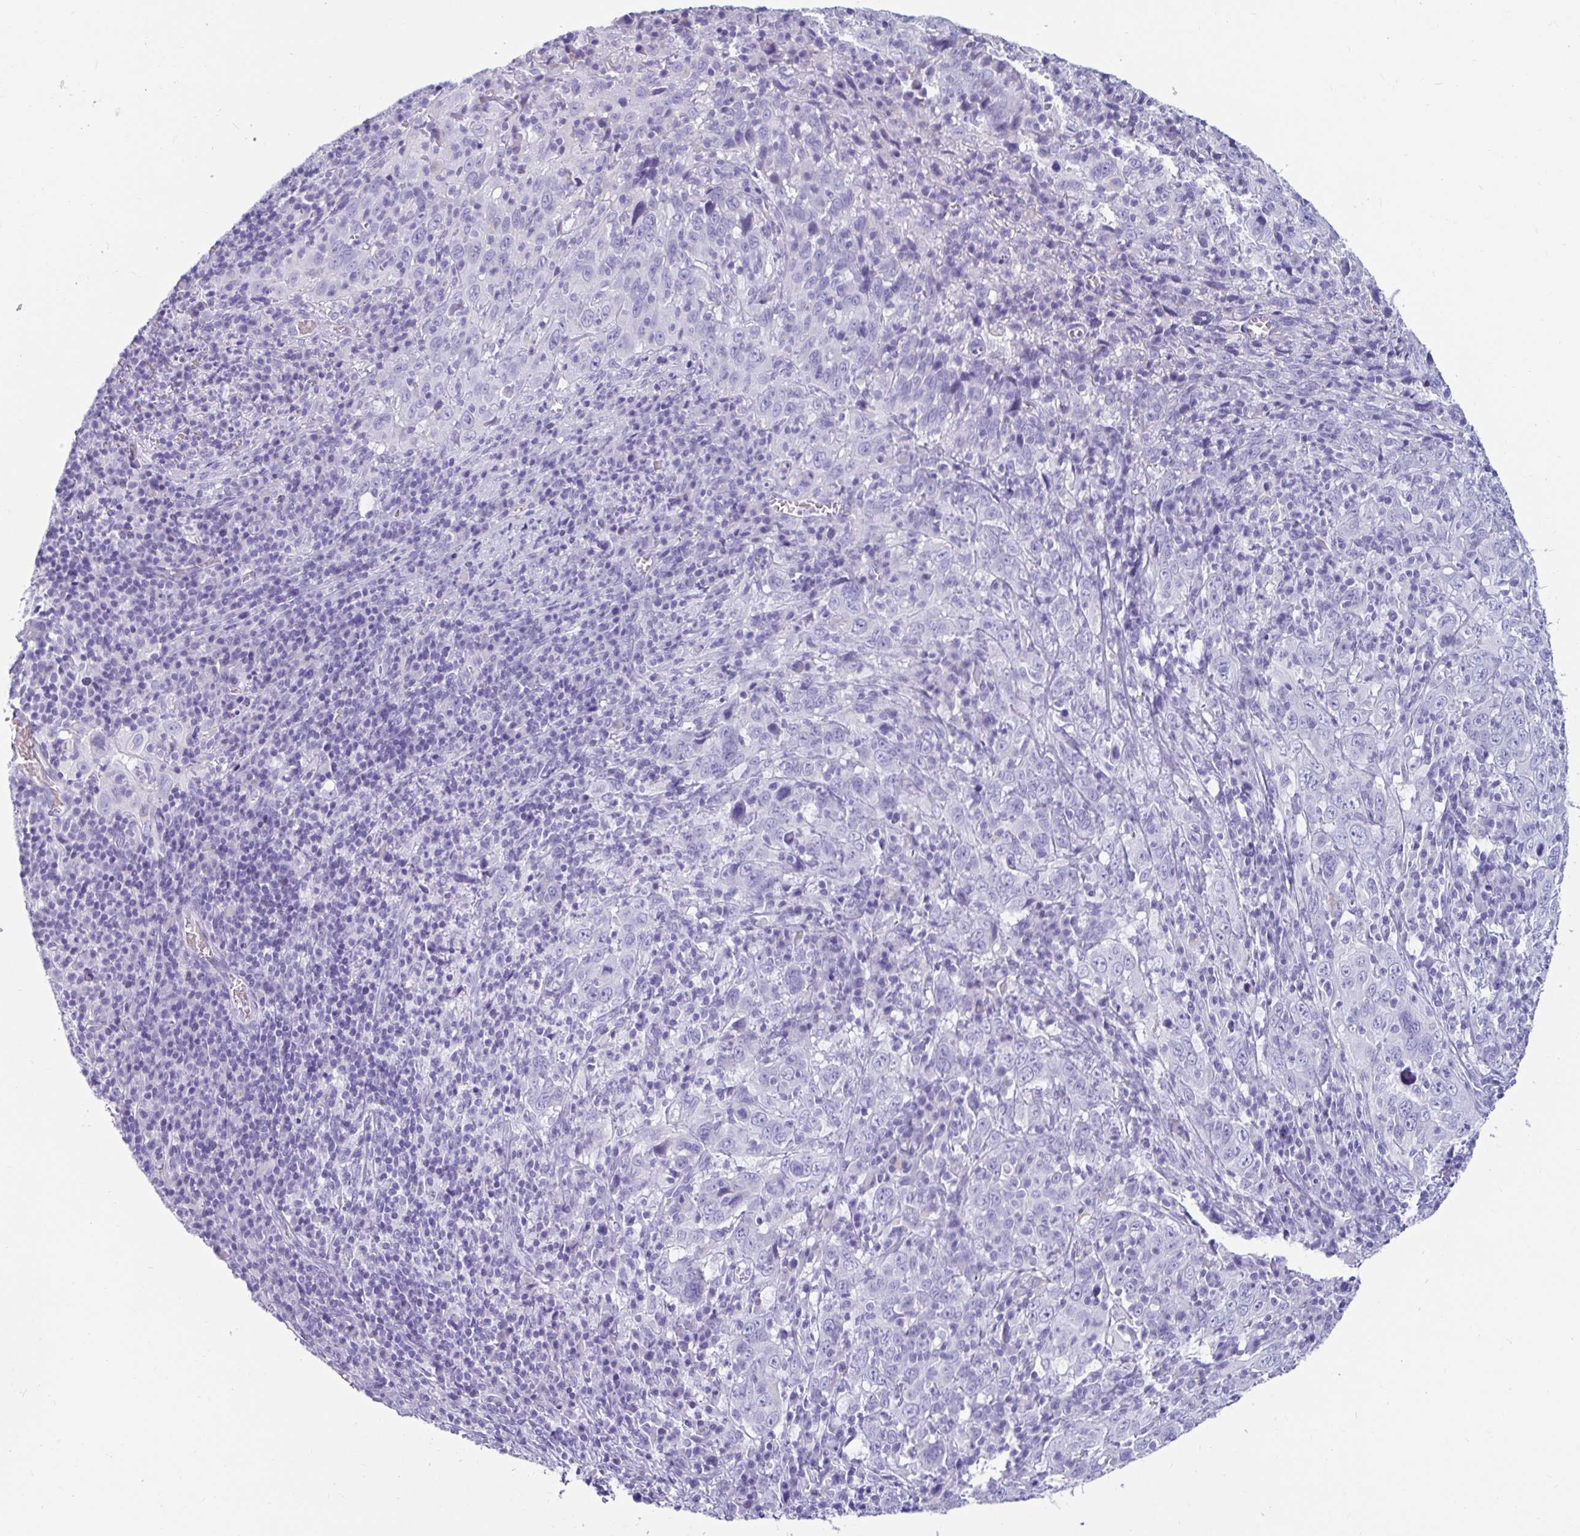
{"staining": {"intensity": "negative", "quantity": "none", "location": "none"}, "tissue": "cervical cancer", "cell_type": "Tumor cells", "image_type": "cancer", "snomed": [{"axis": "morphology", "description": "Squamous cell carcinoma, NOS"}, {"axis": "topography", "description": "Cervix"}], "caption": "Tumor cells show no significant expression in cervical cancer (squamous cell carcinoma). (DAB IHC visualized using brightfield microscopy, high magnification).", "gene": "ZPBP2", "patient": {"sex": "female", "age": 46}}